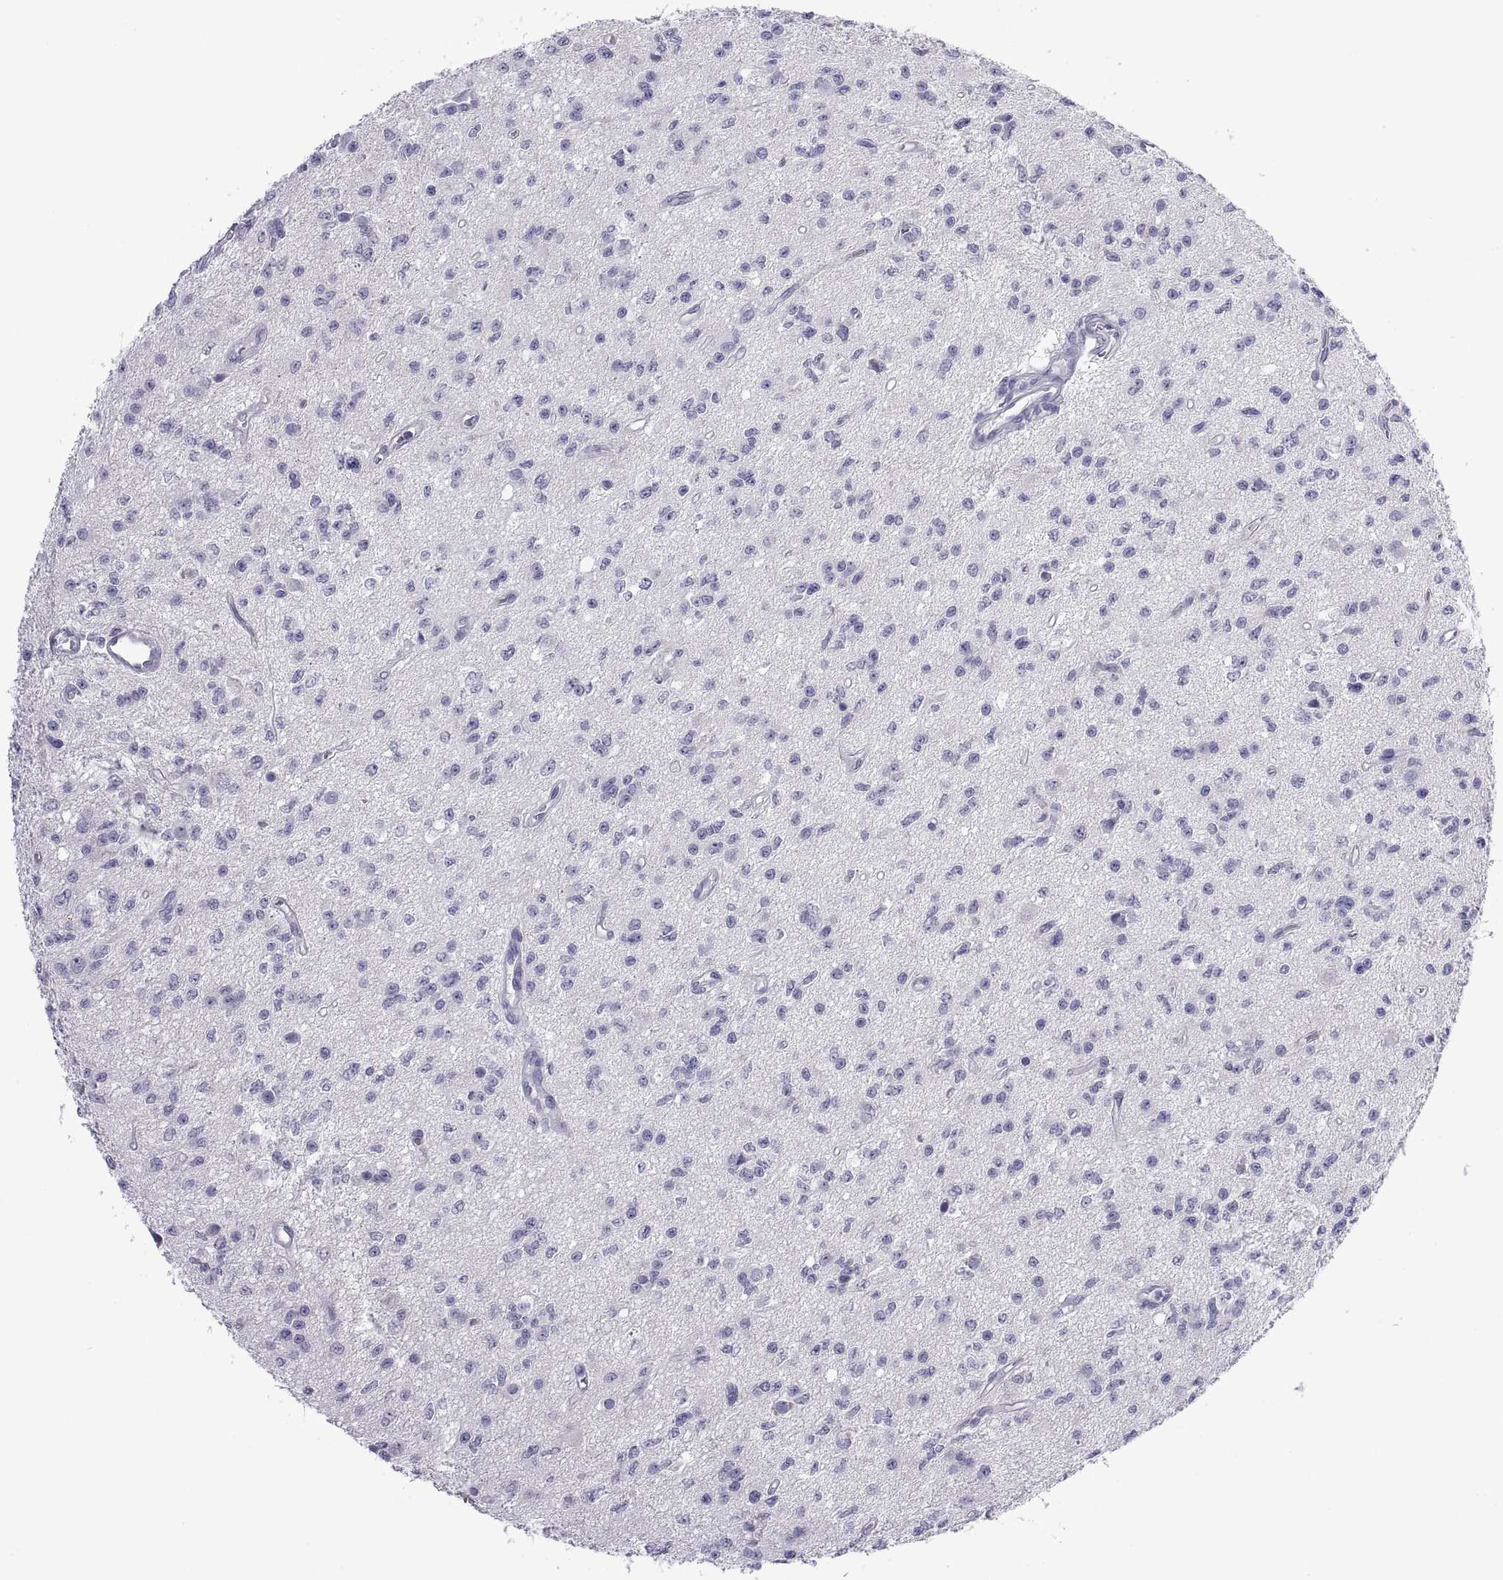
{"staining": {"intensity": "negative", "quantity": "none", "location": "none"}, "tissue": "glioma", "cell_type": "Tumor cells", "image_type": "cancer", "snomed": [{"axis": "morphology", "description": "Glioma, malignant, Low grade"}, {"axis": "topography", "description": "Brain"}], "caption": "This is an IHC histopathology image of glioma. There is no expression in tumor cells.", "gene": "VSX2", "patient": {"sex": "female", "age": 45}}